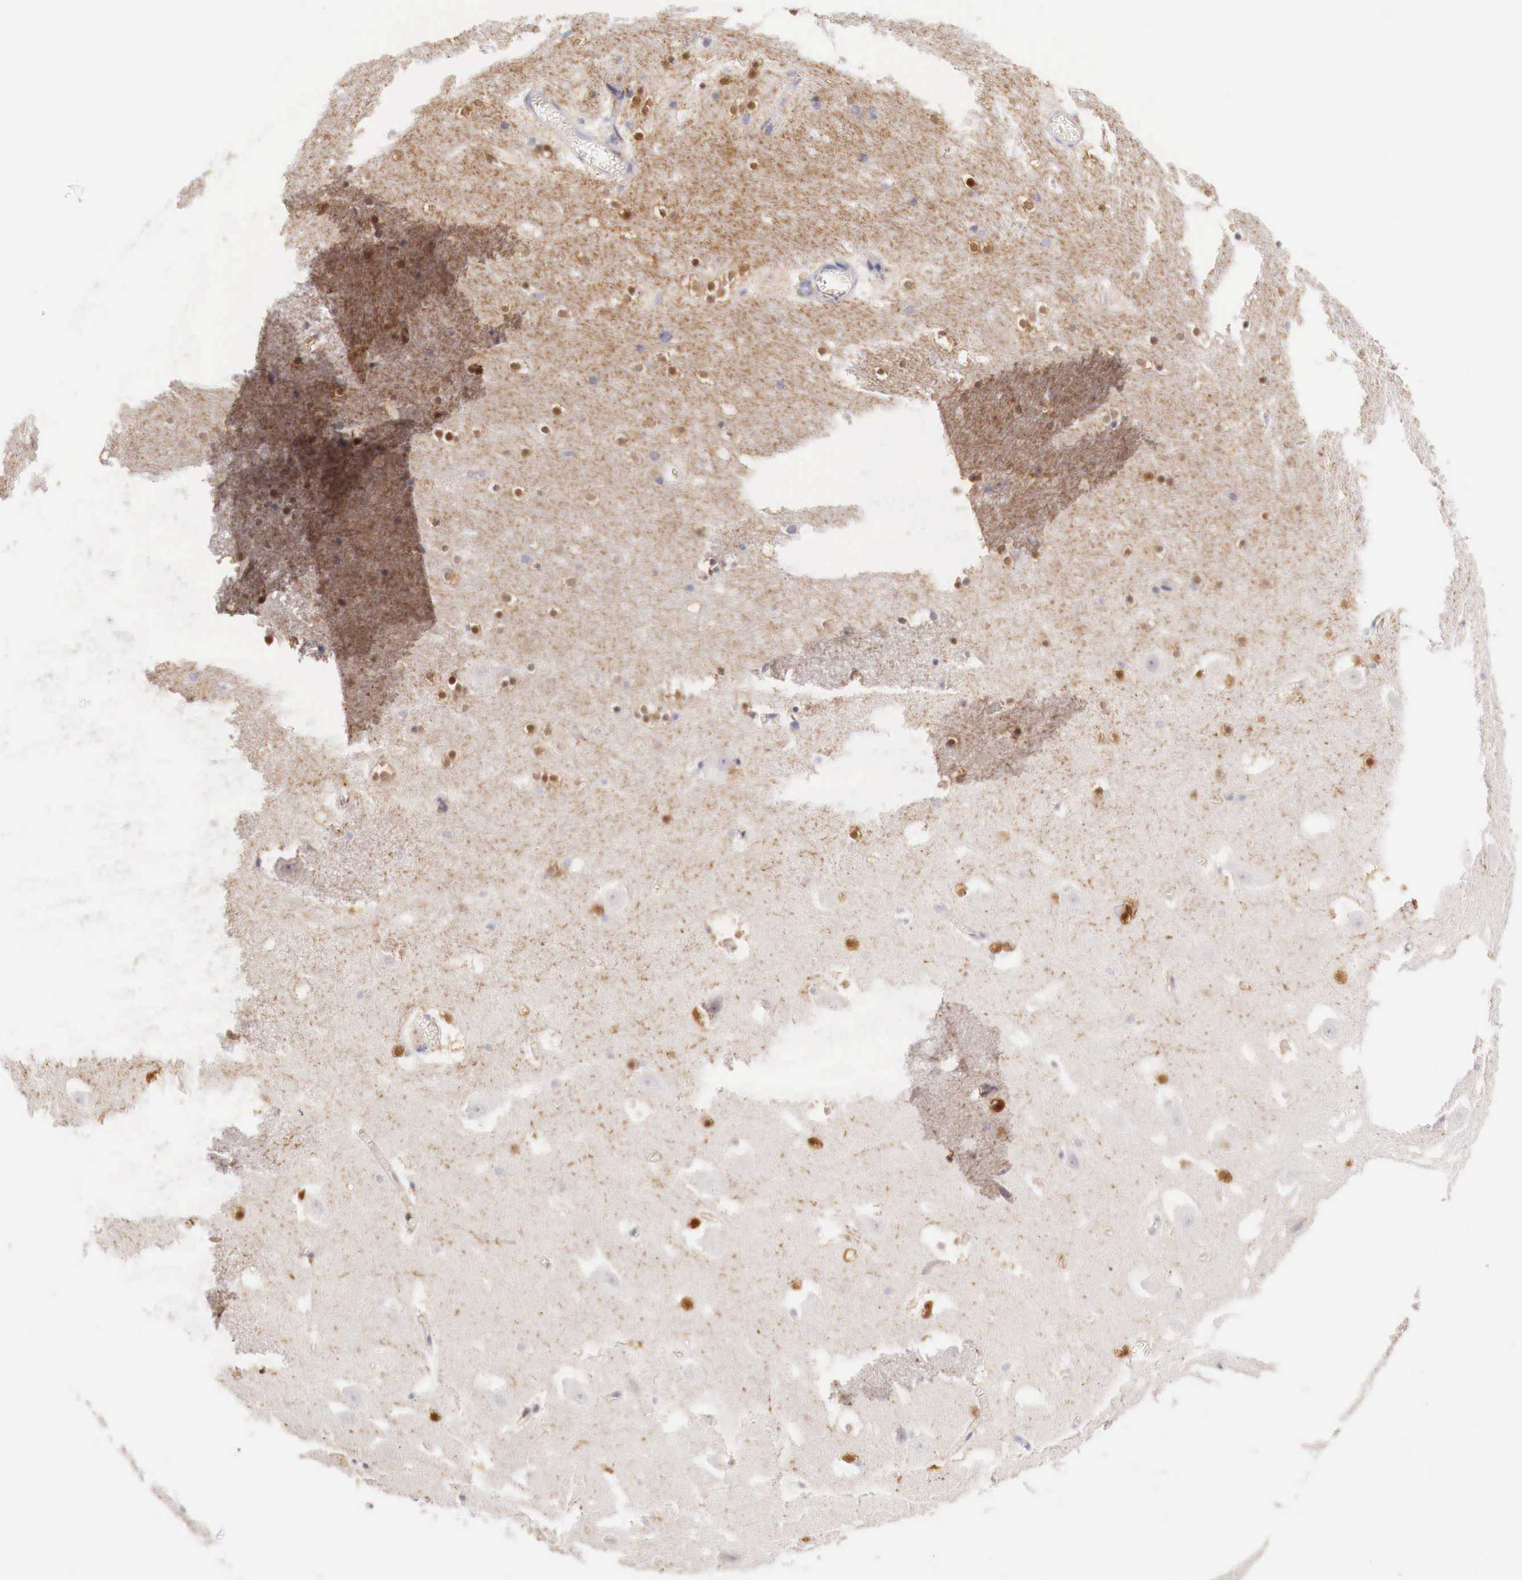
{"staining": {"intensity": "moderate", "quantity": "25%-75%", "location": "cytoplasmic/membranous,nuclear"}, "tissue": "hippocampus", "cell_type": "Glial cells", "image_type": "normal", "snomed": [{"axis": "morphology", "description": "Normal tissue, NOS"}, {"axis": "topography", "description": "Hippocampus"}], "caption": "Immunohistochemical staining of normal hippocampus exhibits moderate cytoplasmic/membranous,nuclear protein staining in approximately 25%-75% of glial cells.", "gene": "ITIH6", "patient": {"sex": "male", "age": 45}}